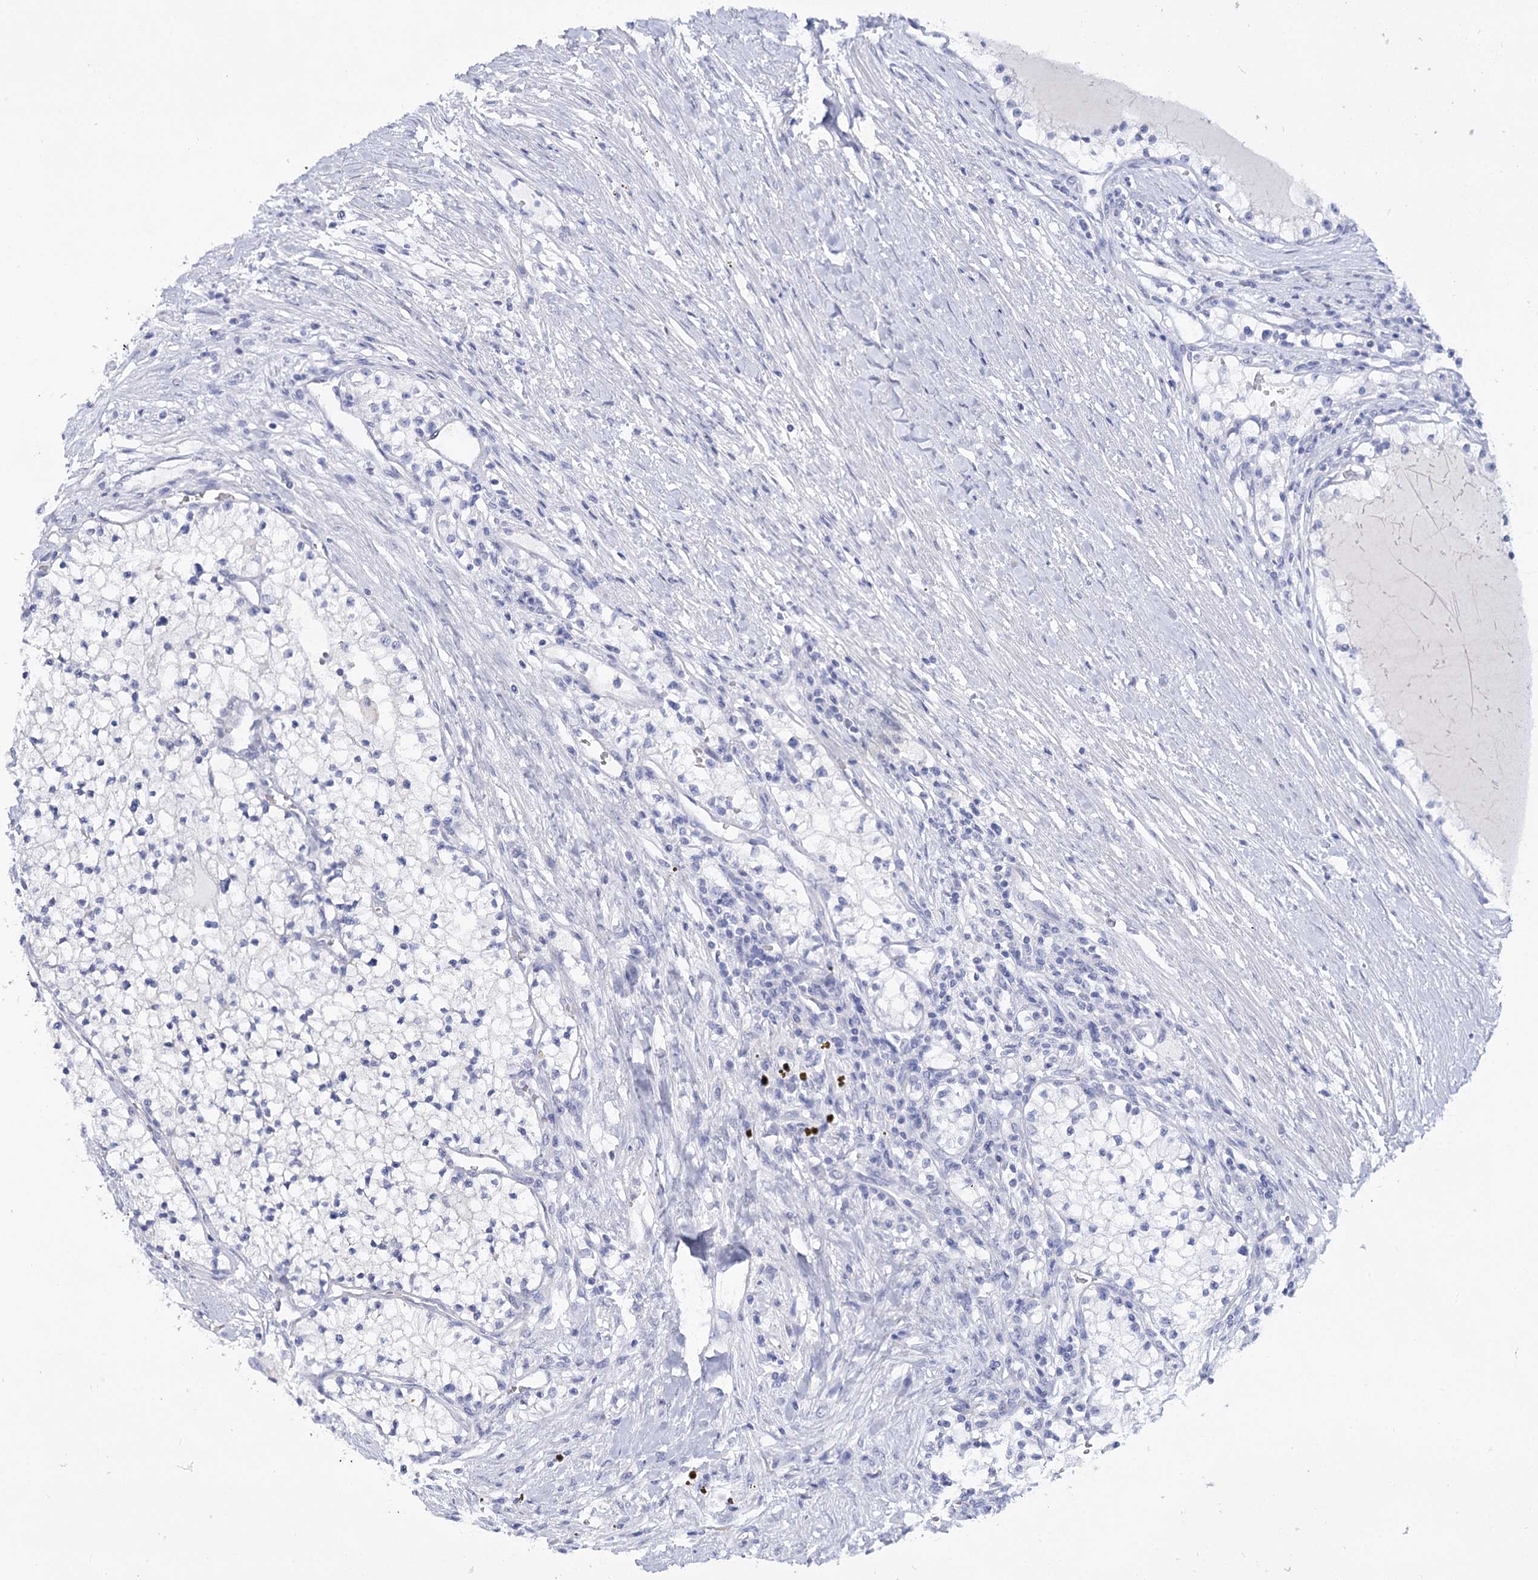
{"staining": {"intensity": "negative", "quantity": "none", "location": "none"}, "tissue": "renal cancer", "cell_type": "Tumor cells", "image_type": "cancer", "snomed": [{"axis": "morphology", "description": "Normal tissue, NOS"}, {"axis": "morphology", "description": "Adenocarcinoma, NOS"}, {"axis": "topography", "description": "Kidney"}], "caption": "The IHC micrograph has no significant positivity in tumor cells of renal cancer tissue.", "gene": "RNF186", "patient": {"sex": "male", "age": 68}}